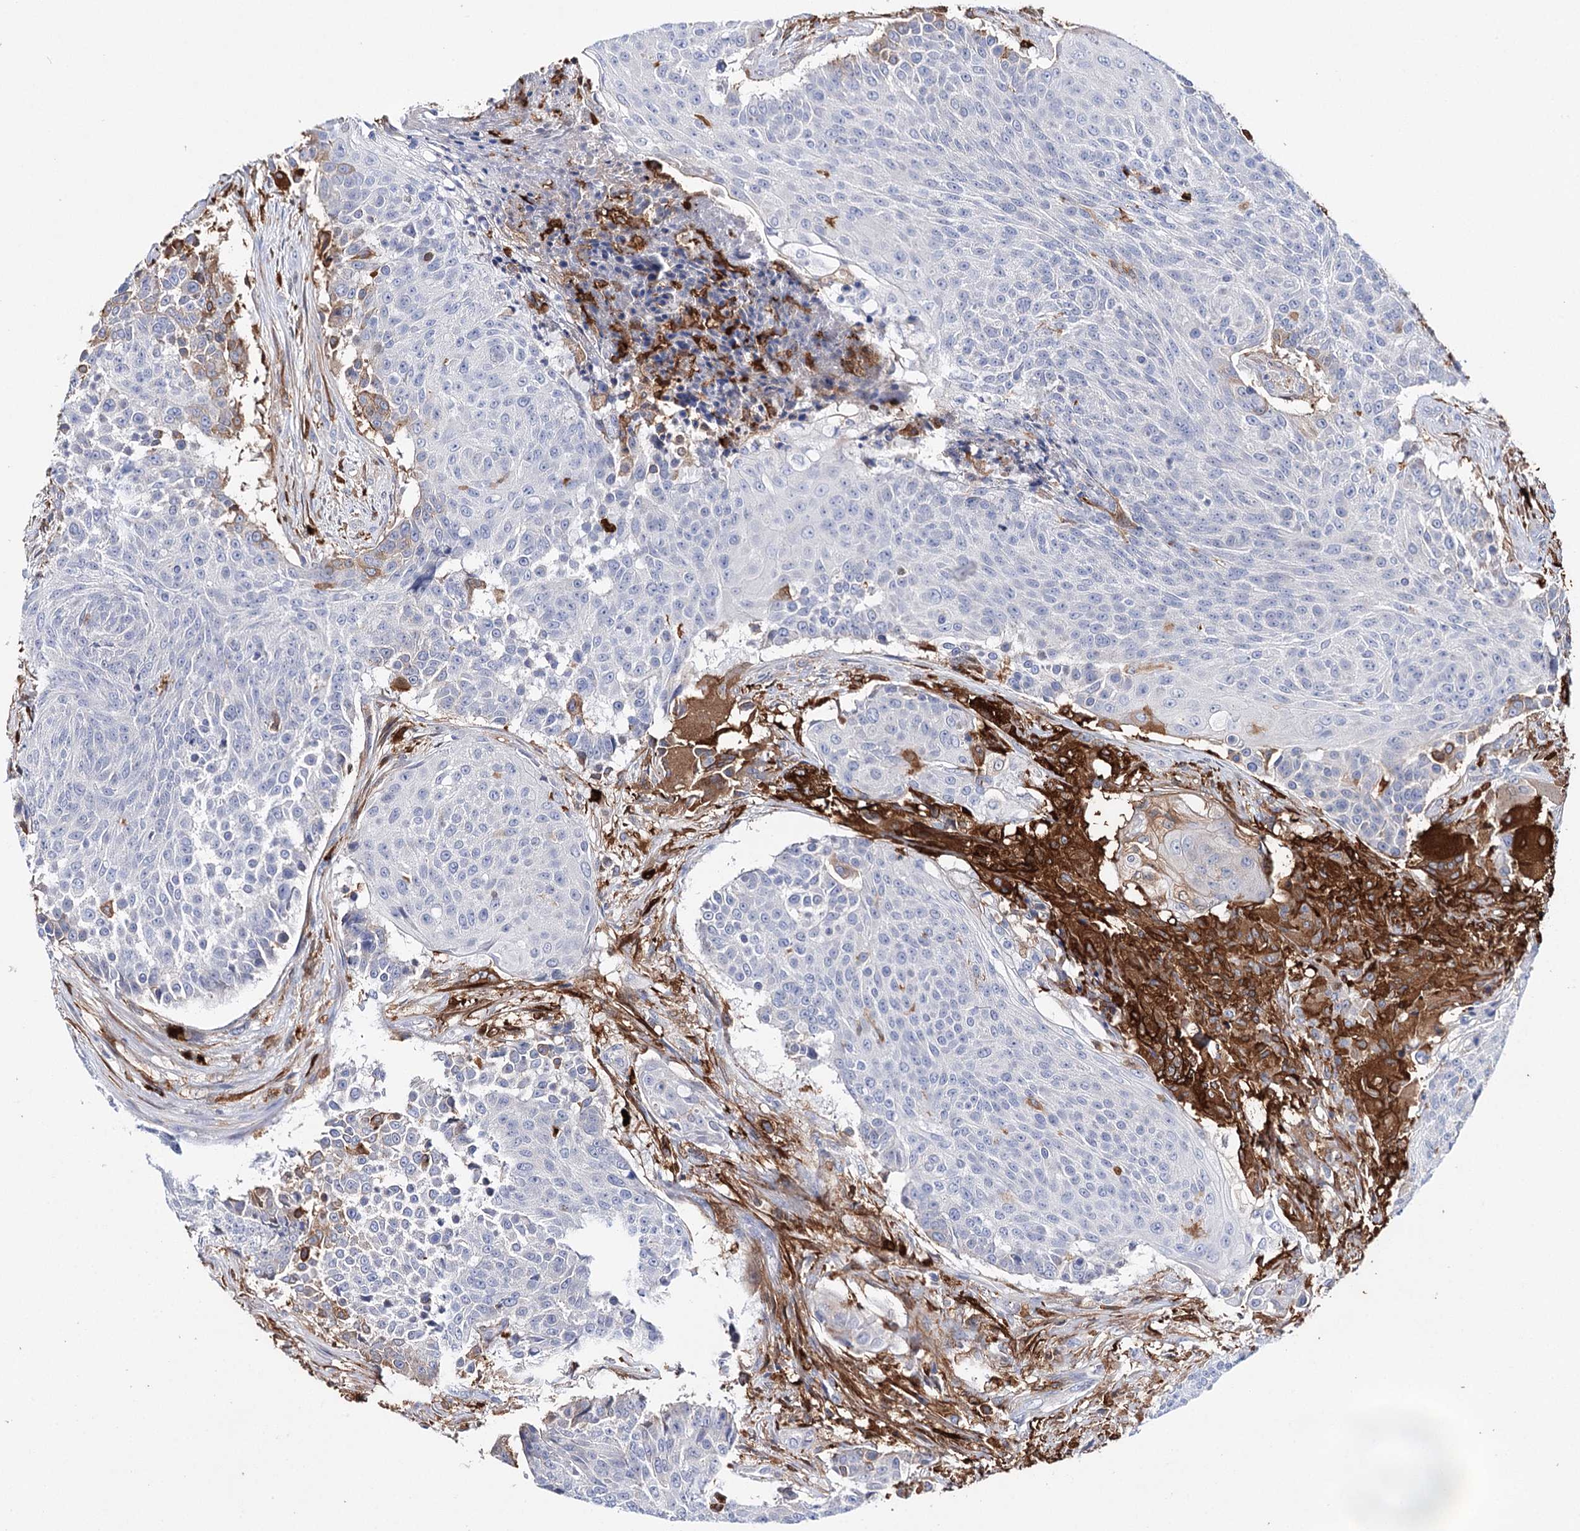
{"staining": {"intensity": "weak", "quantity": "<25%", "location": "cytoplasmic/membranous"}, "tissue": "urothelial cancer", "cell_type": "Tumor cells", "image_type": "cancer", "snomed": [{"axis": "morphology", "description": "Urothelial carcinoma, High grade"}, {"axis": "topography", "description": "Urinary bladder"}], "caption": "Photomicrograph shows no protein expression in tumor cells of high-grade urothelial carcinoma tissue. The staining was performed using DAB (3,3'-diaminobenzidine) to visualize the protein expression in brown, while the nuclei were stained in blue with hematoxylin (Magnification: 20x).", "gene": "CFAP46", "patient": {"sex": "female", "age": 63}}